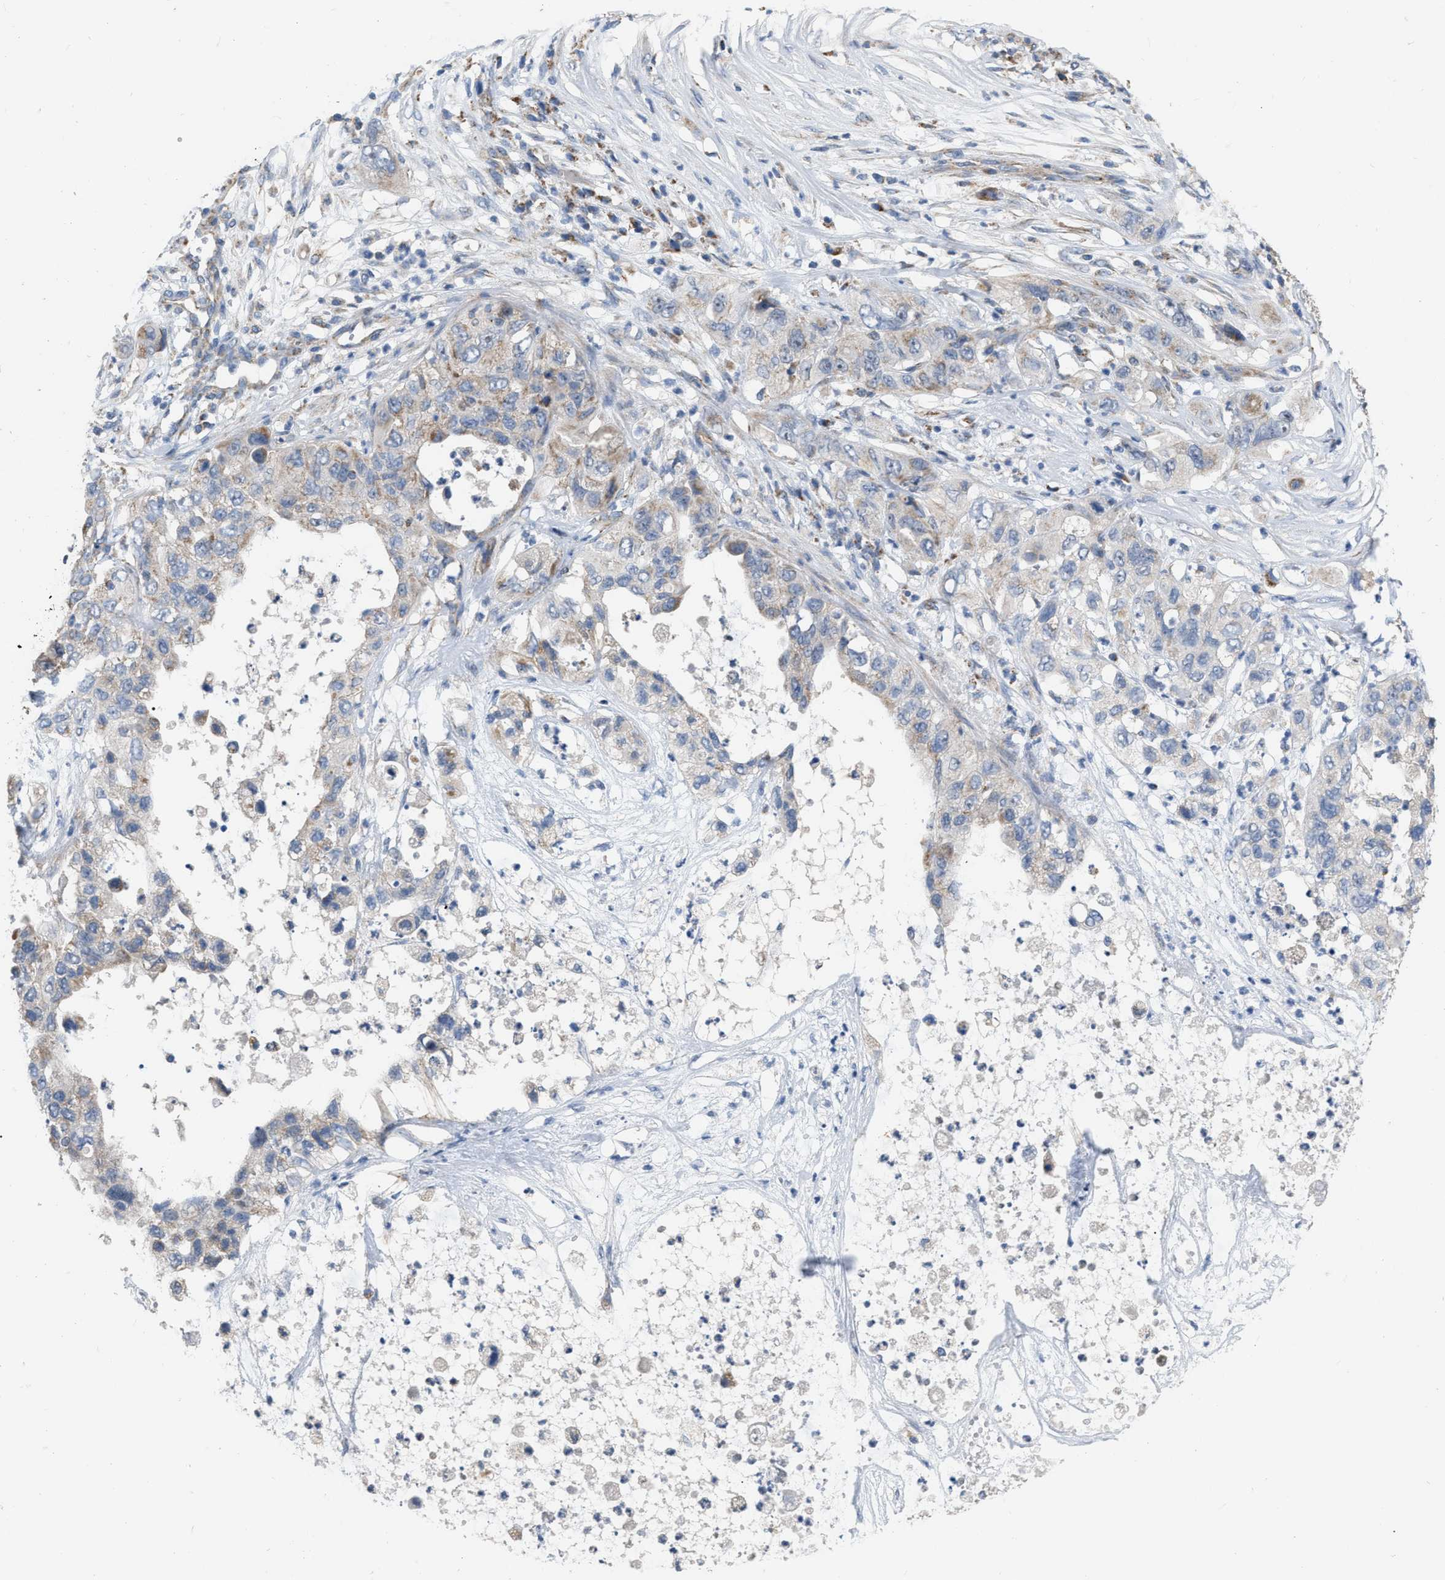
{"staining": {"intensity": "weak", "quantity": "25%-75%", "location": "cytoplasmic/membranous"}, "tissue": "pancreatic cancer", "cell_type": "Tumor cells", "image_type": "cancer", "snomed": [{"axis": "morphology", "description": "Adenocarcinoma, NOS"}, {"axis": "topography", "description": "Pancreas"}], "caption": "Protein staining displays weak cytoplasmic/membranous expression in about 25%-75% of tumor cells in pancreatic adenocarcinoma.", "gene": "DDX56", "patient": {"sex": "female", "age": 78}}